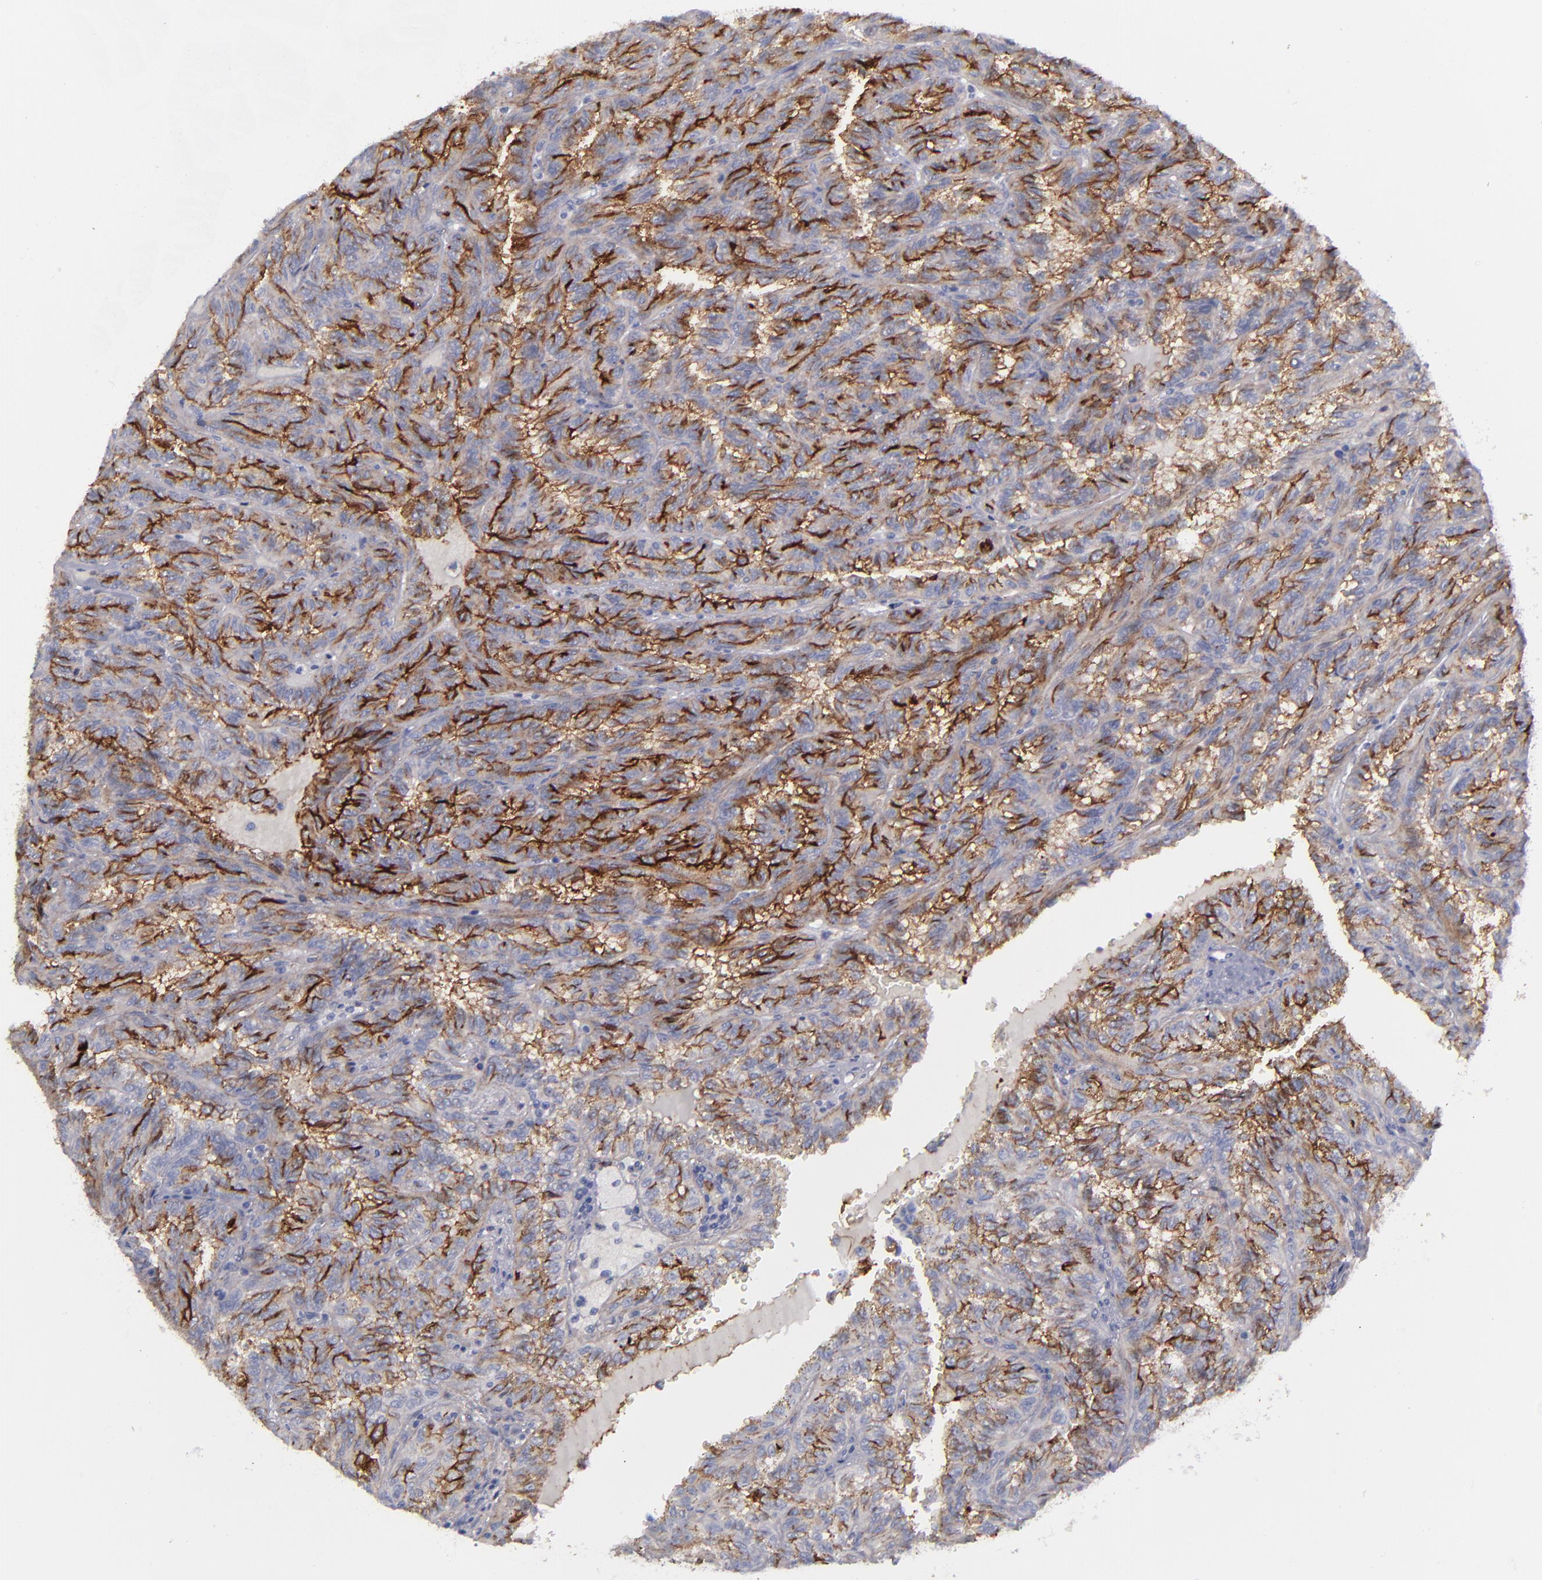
{"staining": {"intensity": "strong", "quantity": "25%-75%", "location": "cytoplasmic/membranous"}, "tissue": "renal cancer", "cell_type": "Tumor cells", "image_type": "cancer", "snomed": [{"axis": "morphology", "description": "Inflammation, NOS"}, {"axis": "morphology", "description": "Adenocarcinoma, NOS"}, {"axis": "topography", "description": "Kidney"}], "caption": "Human adenocarcinoma (renal) stained for a protein (brown) demonstrates strong cytoplasmic/membranous positive staining in approximately 25%-75% of tumor cells.", "gene": "ANPEP", "patient": {"sex": "male", "age": 68}}